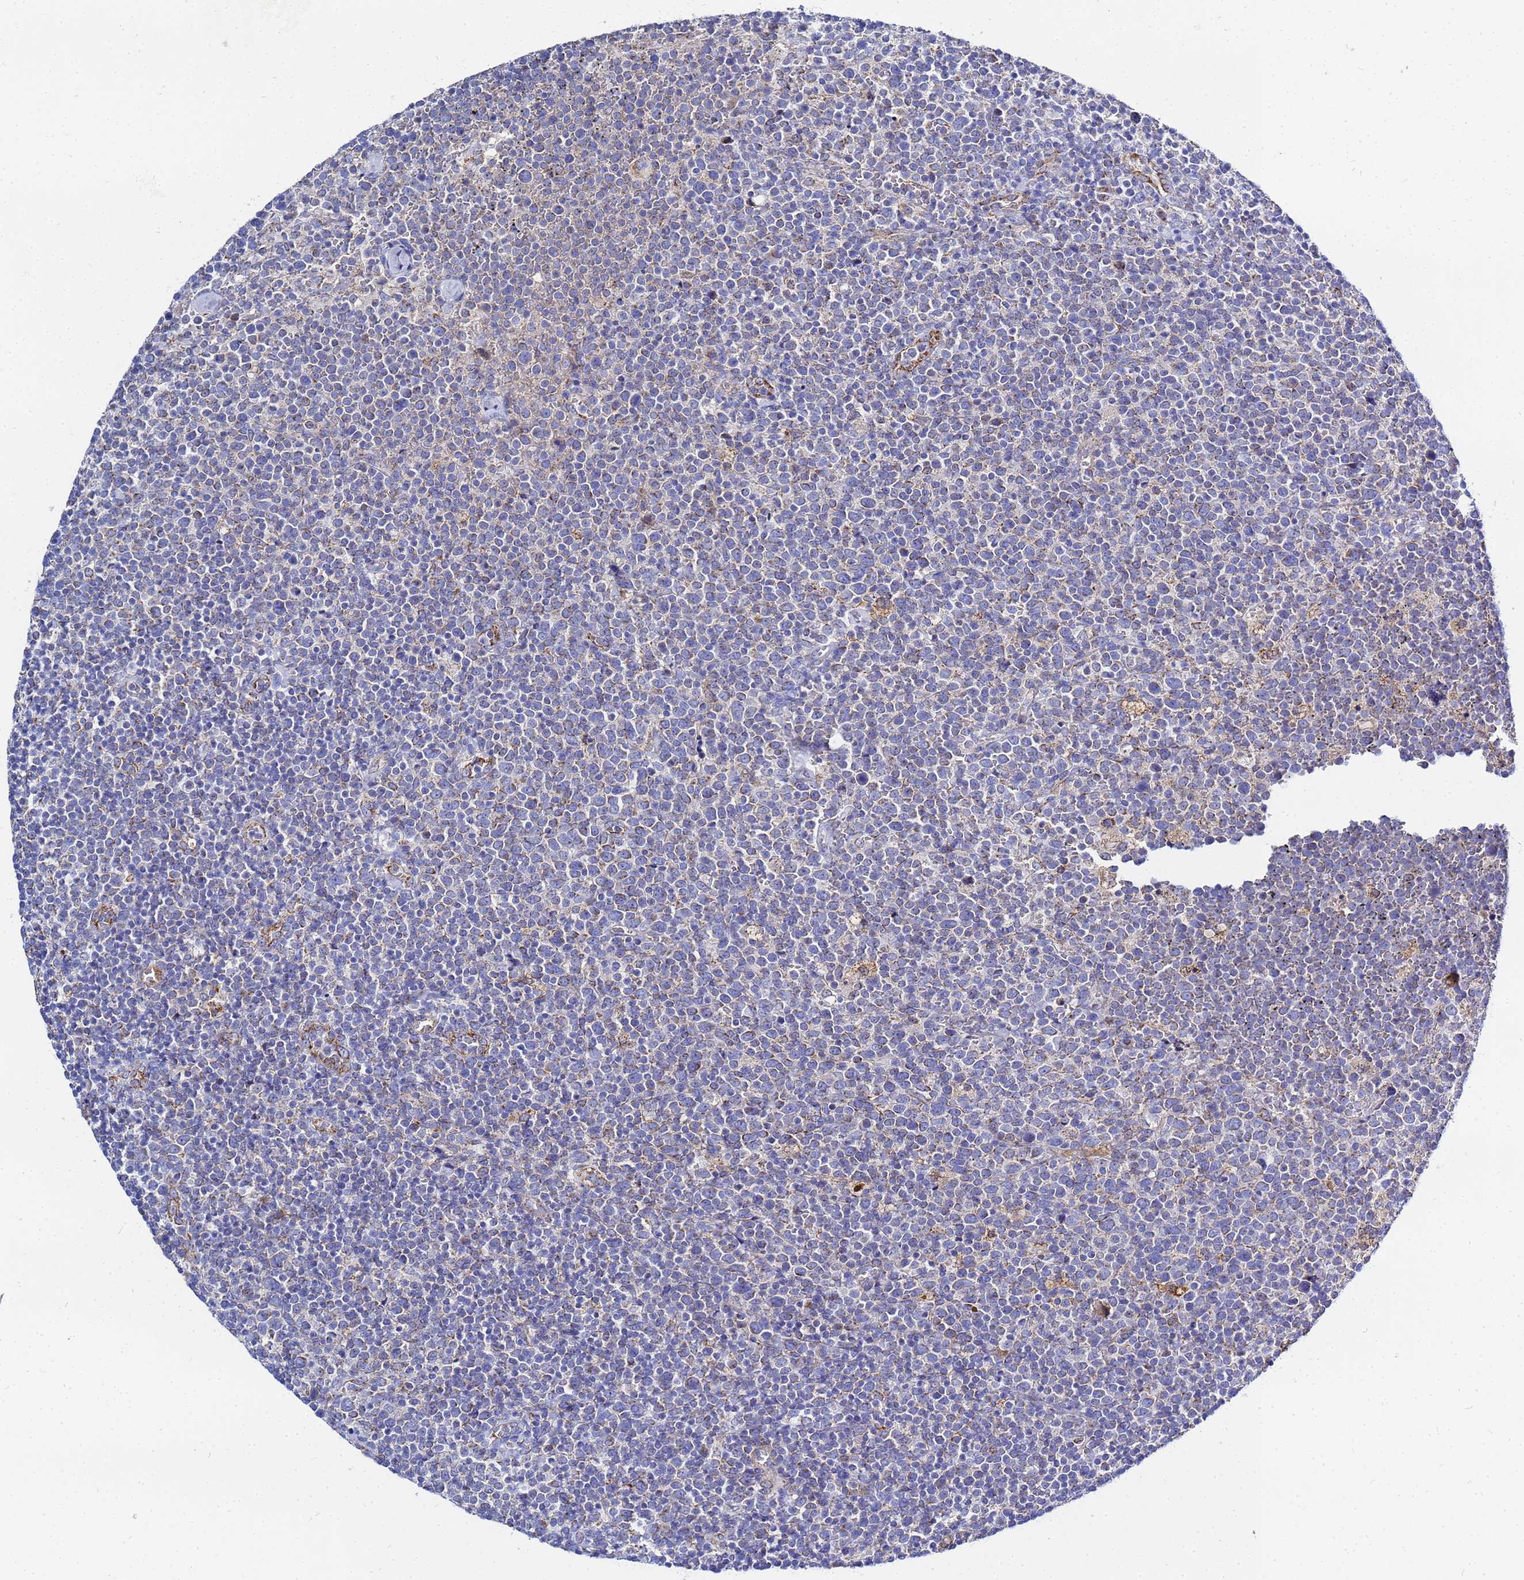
{"staining": {"intensity": "weak", "quantity": "<25%", "location": "cytoplasmic/membranous"}, "tissue": "lymphoma", "cell_type": "Tumor cells", "image_type": "cancer", "snomed": [{"axis": "morphology", "description": "Malignant lymphoma, non-Hodgkin's type, High grade"}, {"axis": "topography", "description": "Lymph node"}], "caption": "DAB immunohistochemical staining of human lymphoma reveals no significant staining in tumor cells.", "gene": "FAHD2A", "patient": {"sex": "male", "age": 61}}